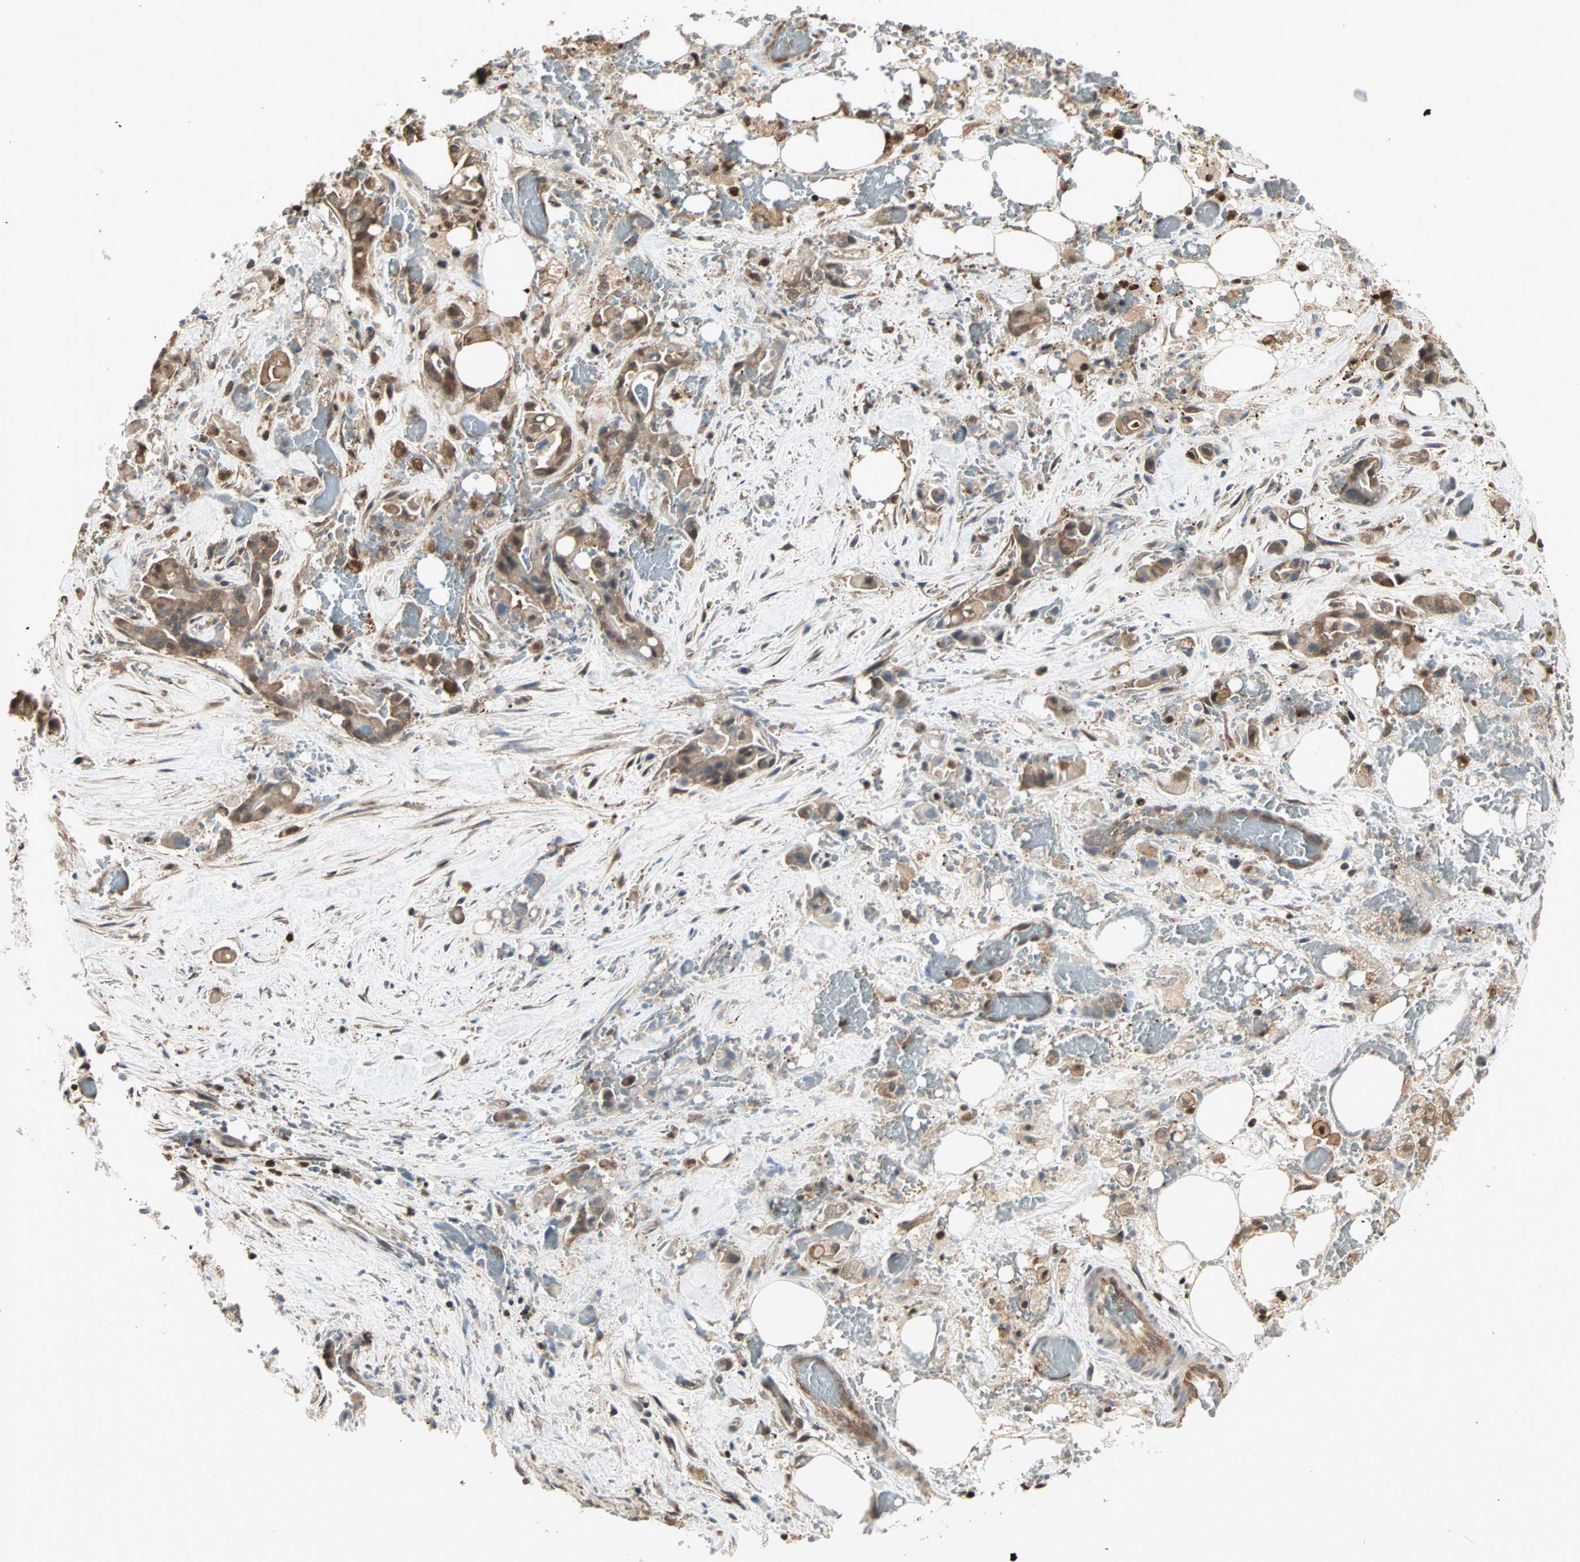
{"staining": {"intensity": "moderate", "quantity": ">75%", "location": "cytoplasmic/membranous,nuclear"}, "tissue": "liver cancer", "cell_type": "Tumor cells", "image_type": "cancer", "snomed": [{"axis": "morphology", "description": "Cholangiocarcinoma"}, {"axis": "topography", "description": "Liver"}], "caption": "Approximately >75% of tumor cells in human liver cancer demonstrate moderate cytoplasmic/membranous and nuclear protein expression as visualized by brown immunohistochemical staining.", "gene": "DRG2", "patient": {"sex": "female", "age": 68}}